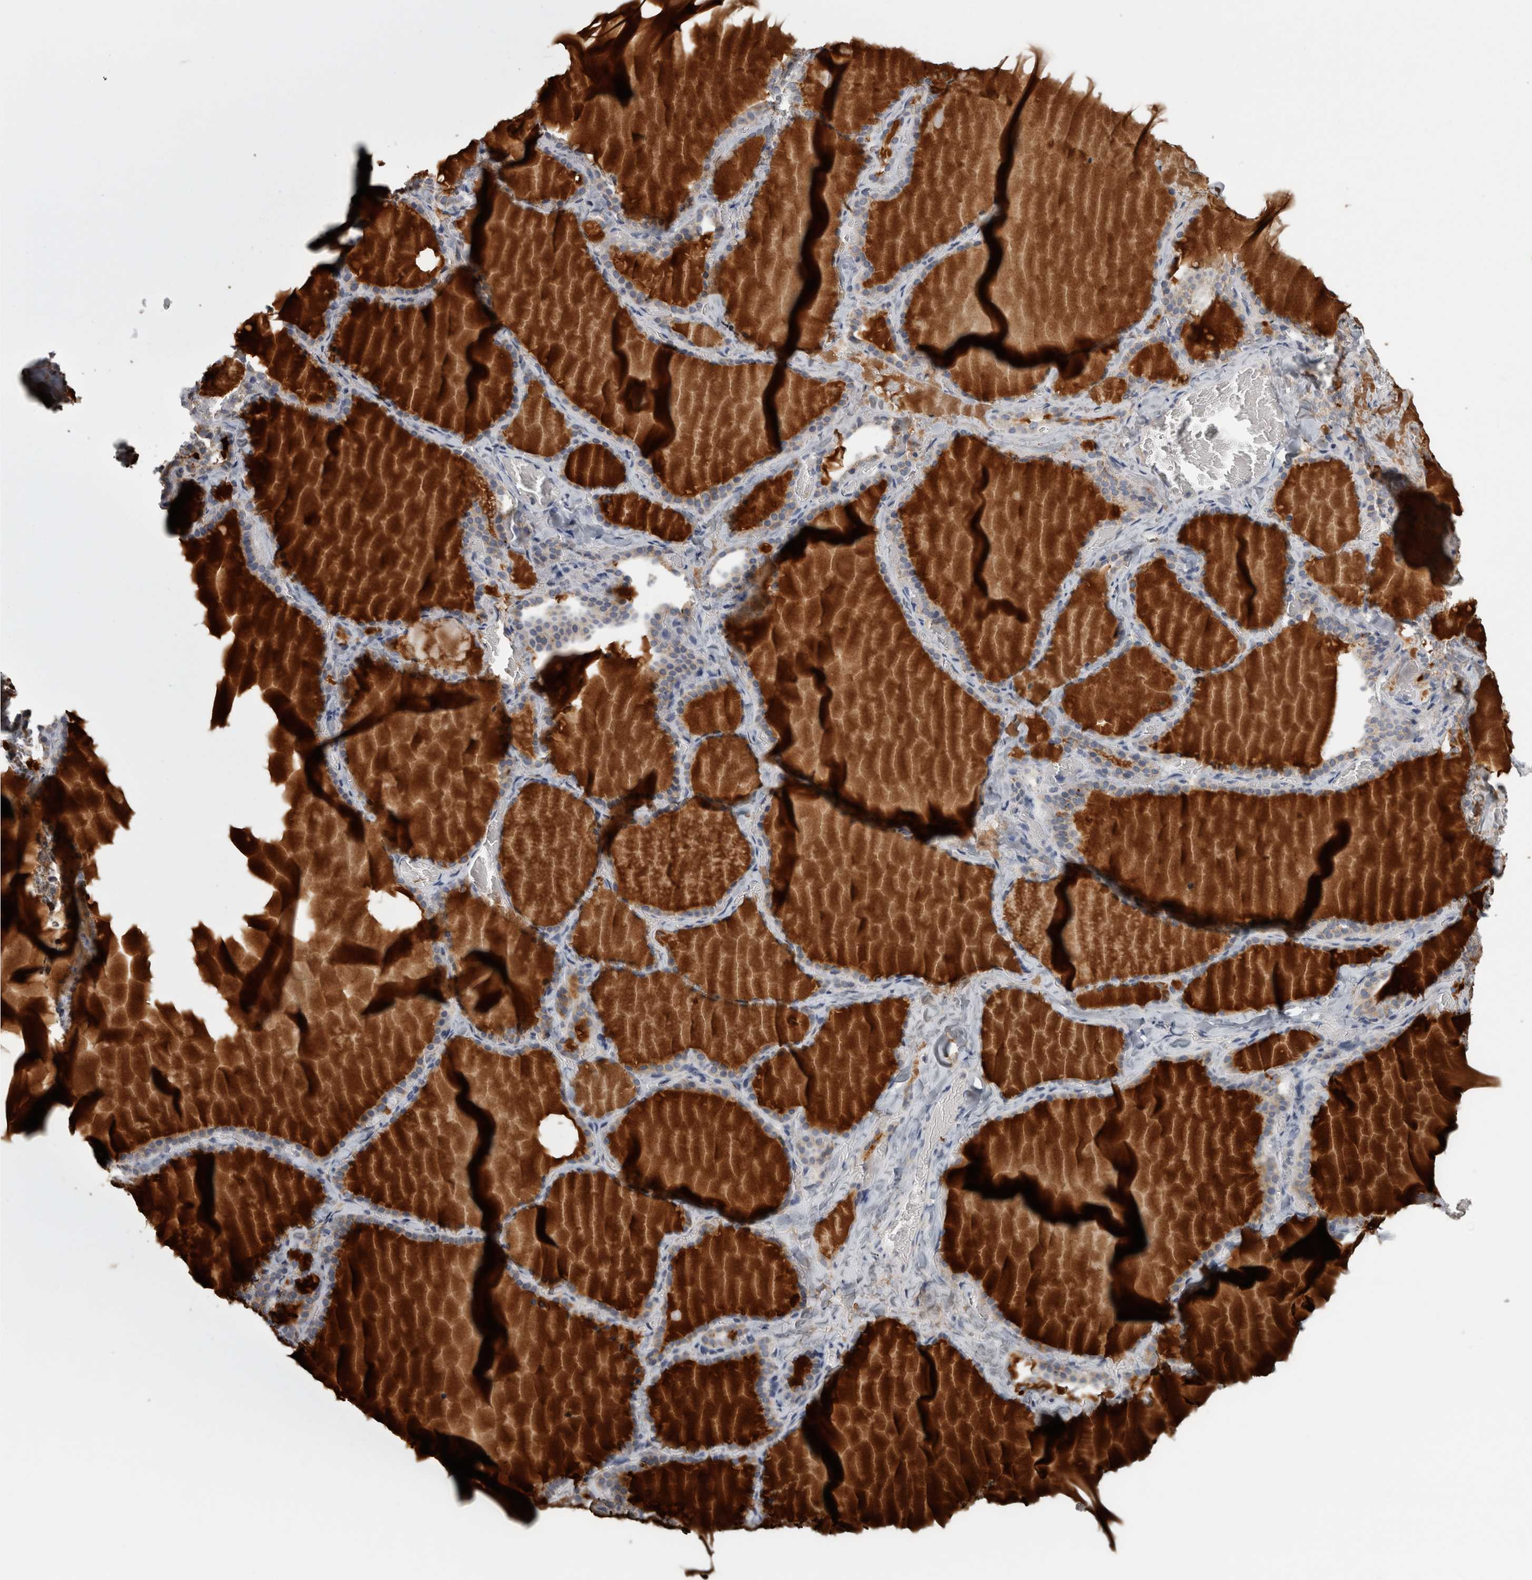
{"staining": {"intensity": "weak", "quantity": "25%-75%", "location": "cytoplasmic/membranous"}, "tissue": "thyroid gland", "cell_type": "Glandular cells", "image_type": "normal", "snomed": [{"axis": "morphology", "description": "Normal tissue, NOS"}, {"axis": "topography", "description": "Thyroid gland"}], "caption": "Human thyroid gland stained with a brown dye demonstrates weak cytoplasmic/membranous positive positivity in approximately 25%-75% of glandular cells.", "gene": "TCAP", "patient": {"sex": "female", "age": 22}}